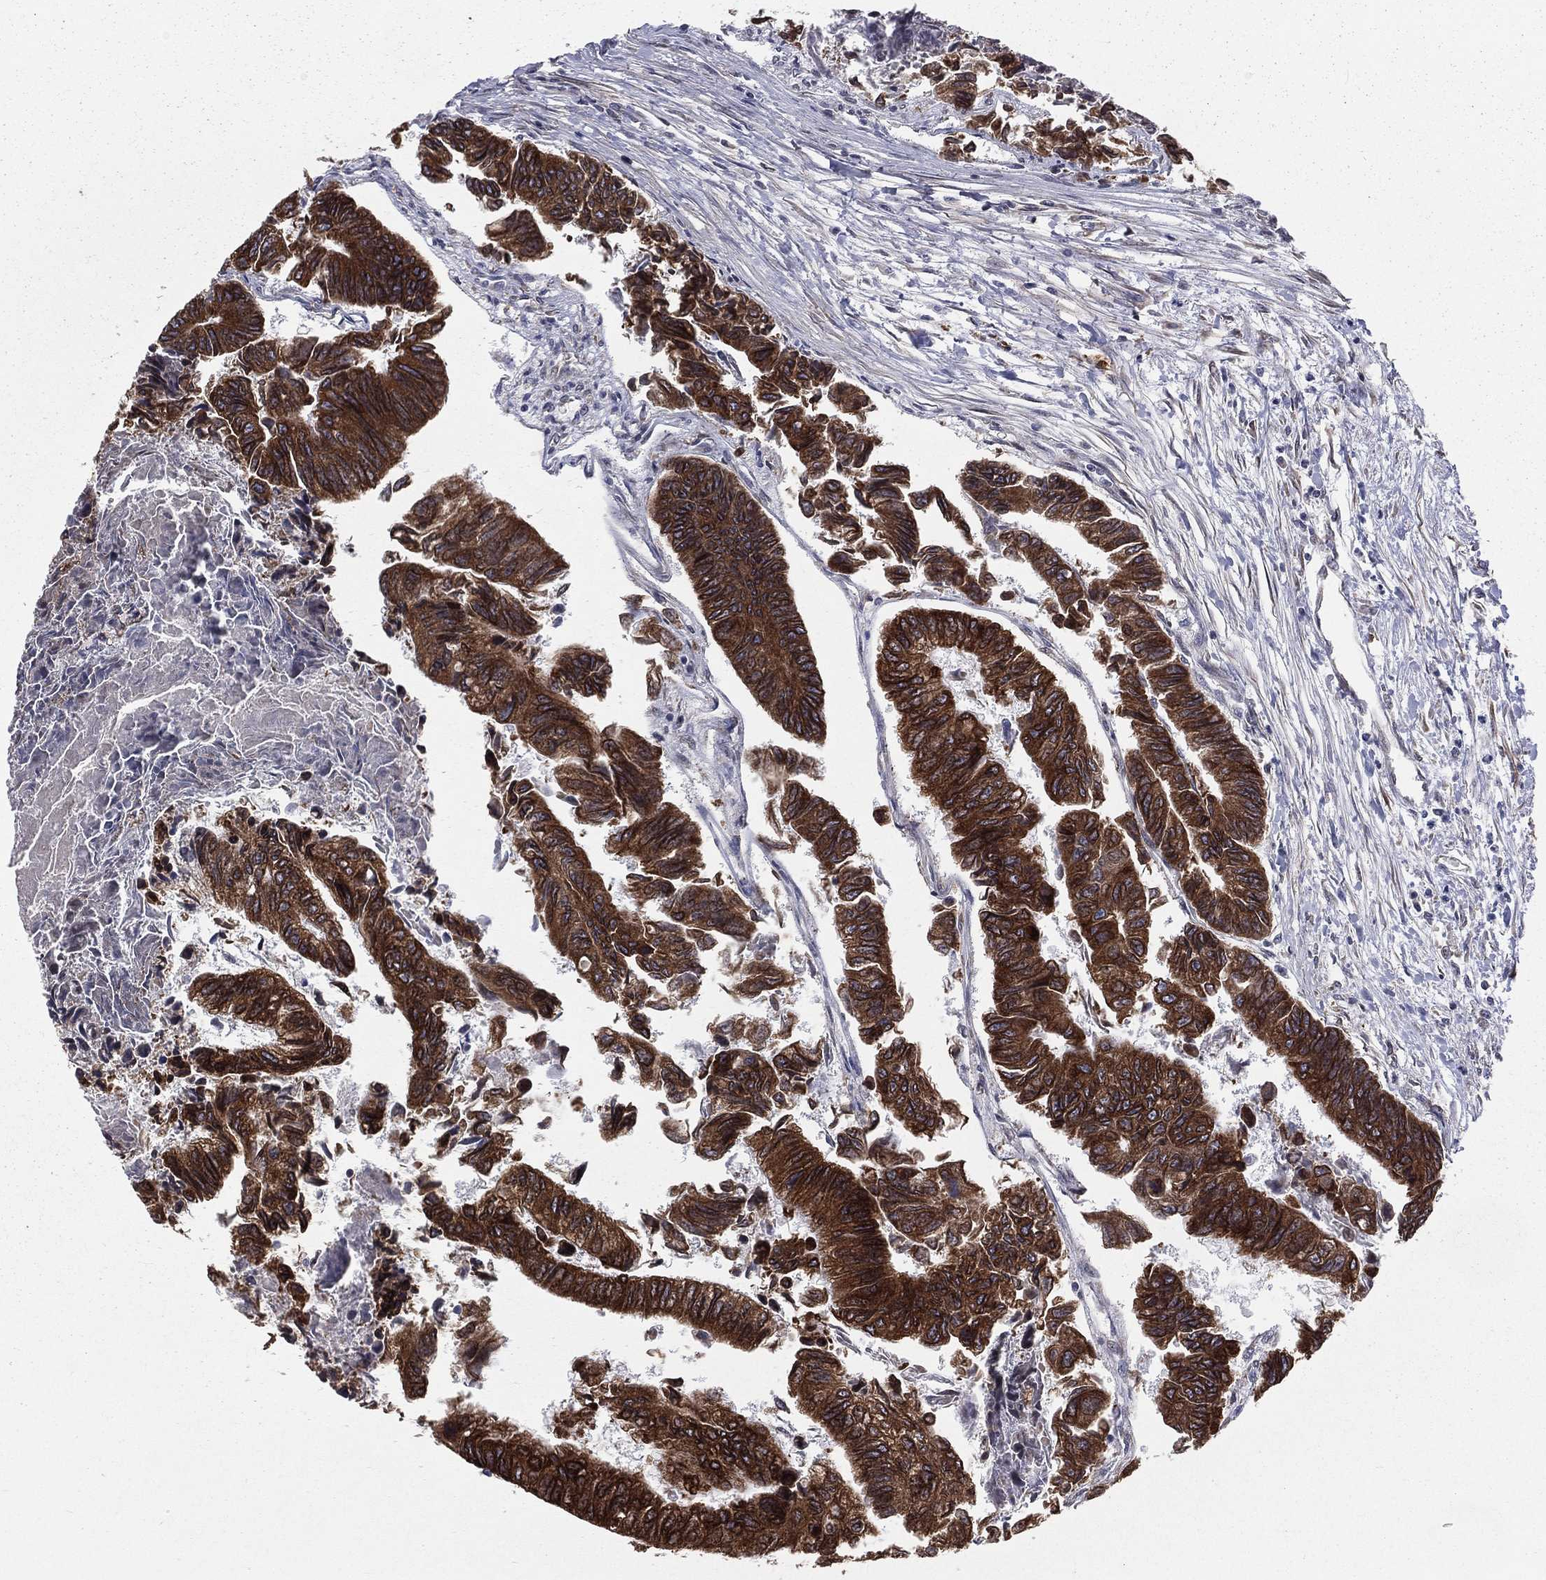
{"staining": {"intensity": "strong", "quantity": ">75%", "location": "cytoplasmic/membranous"}, "tissue": "colorectal cancer", "cell_type": "Tumor cells", "image_type": "cancer", "snomed": [{"axis": "morphology", "description": "Adenocarcinoma, NOS"}, {"axis": "topography", "description": "Colon"}], "caption": "The photomicrograph reveals a brown stain indicating the presence of a protein in the cytoplasmic/membranous of tumor cells in colorectal cancer.", "gene": "PGRMC1", "patient": {"sex": "female", "age": 65}}